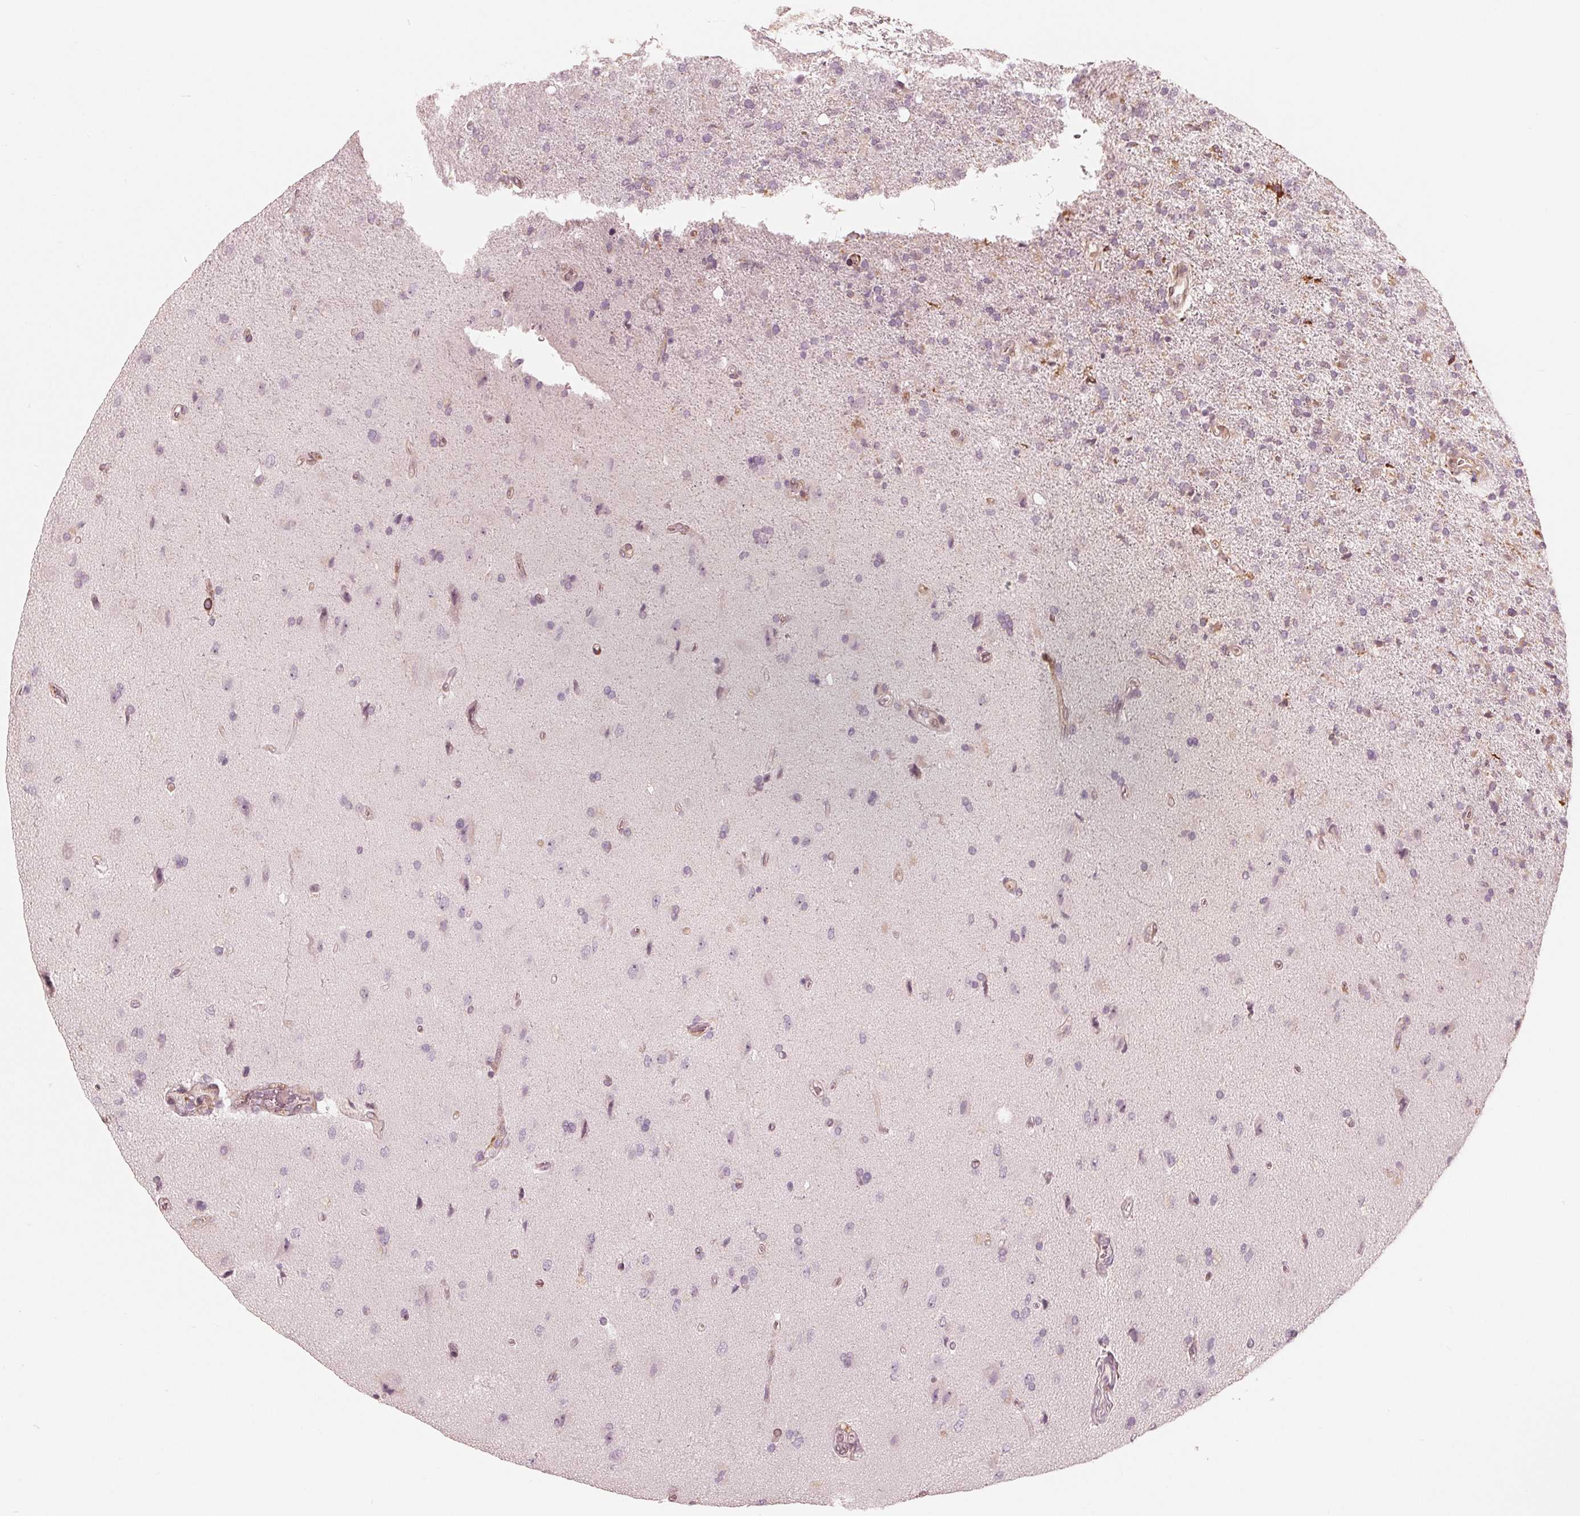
{"staining": {"intensity": "negative", "quantity": "none", "location": "none"}, "tissue": "glioma", "cell_type": "Tumor cells", "image_type": "cancer", "snomed": [{"axis": "morphology", "description": "Glioma, malignant, High grade"}, {"axis": "topography", "description": "Cerebral cortex"}], "caption": "The IHC micrograph has no significant staining in tumor cells of glioma tissue.", "gene": "IKBIP", "patient": {"sex": "male", "age": 70}}